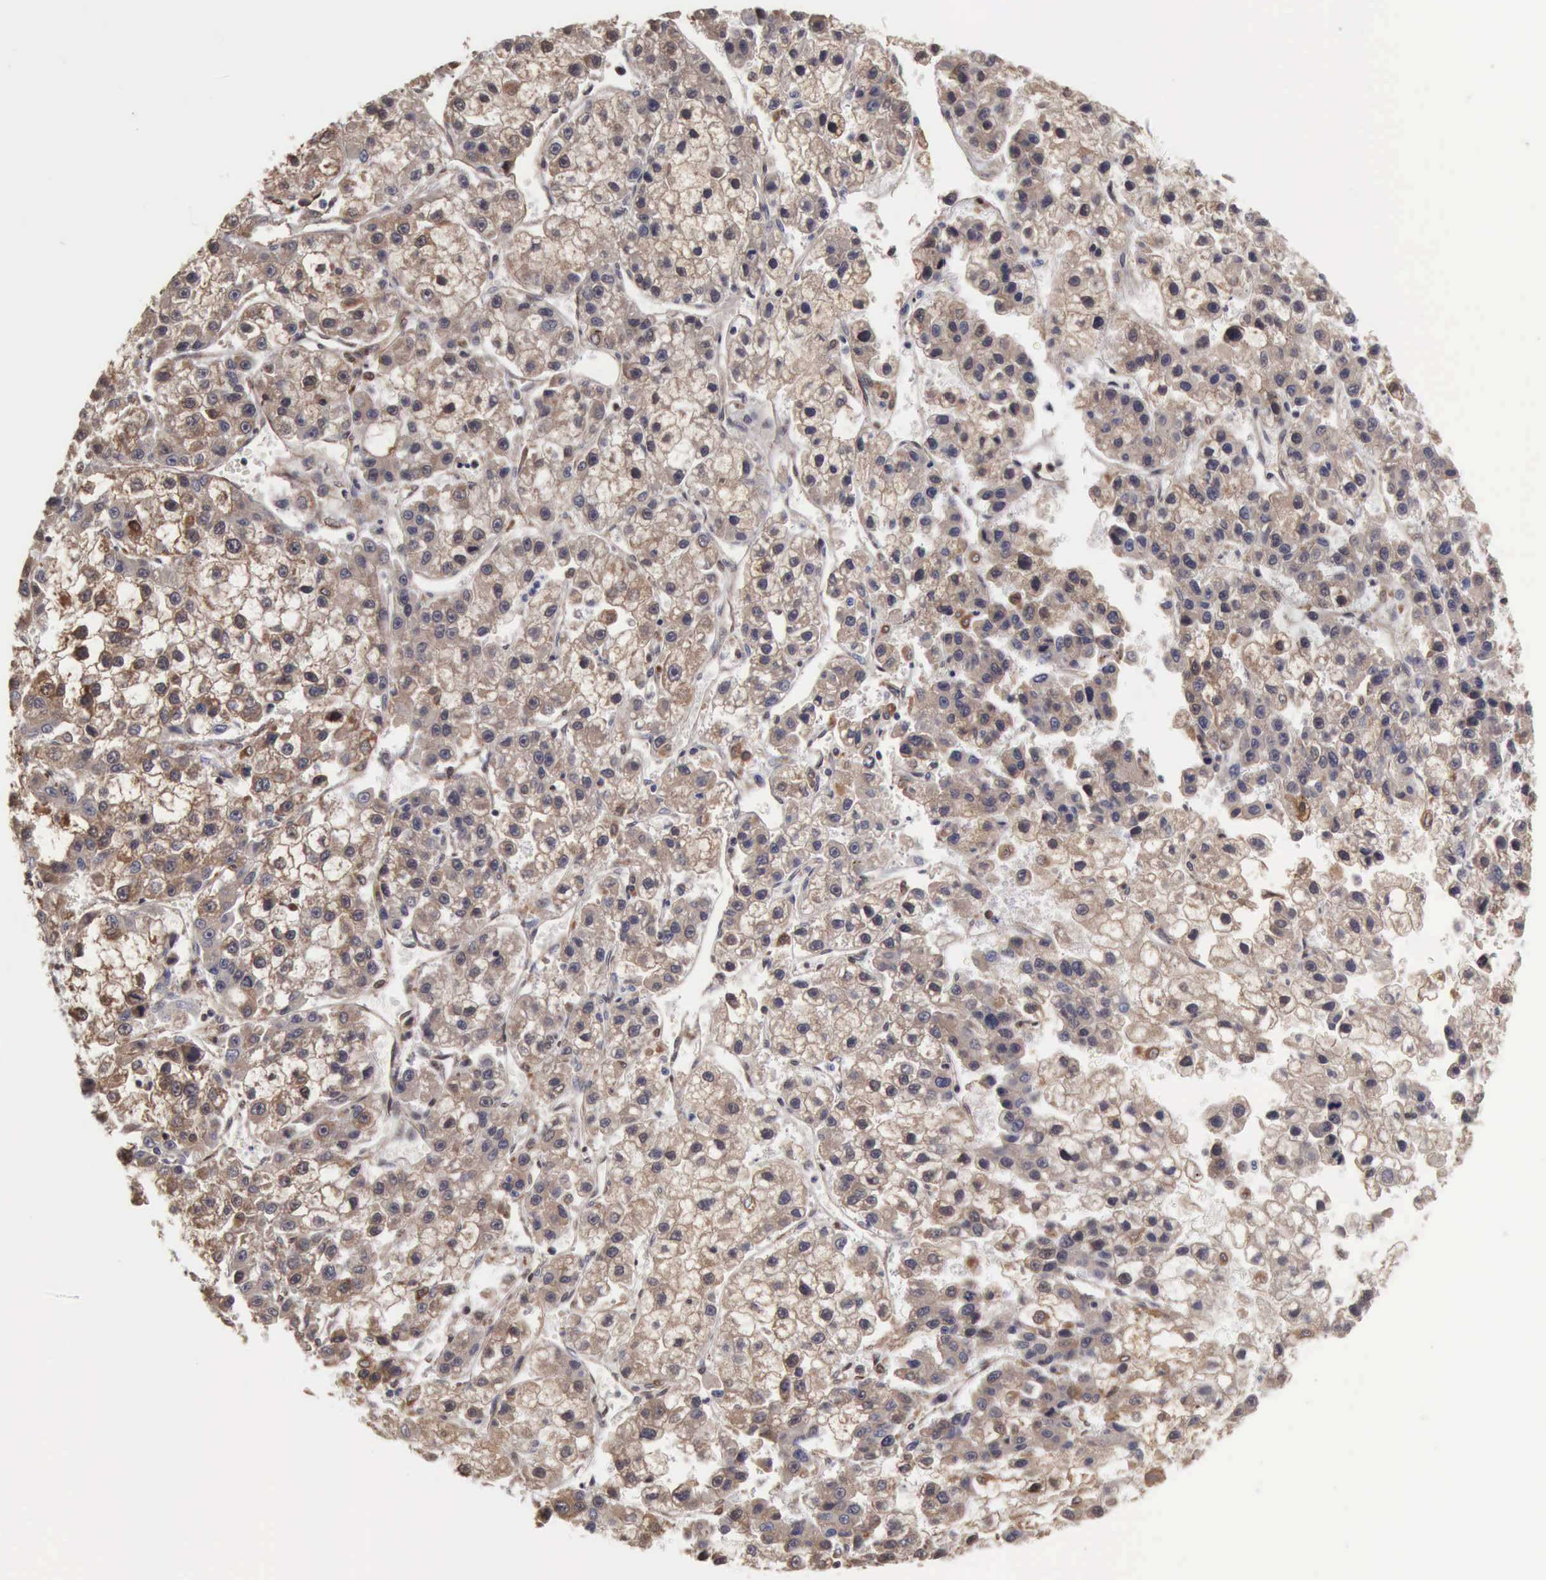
{"staining": {"intensity": "moderate", "quantity": ">75%", "location": "cytoplasmic/membranous"}, "tissue": "liver cancer", "cell_type": "Tumor cells", "image_type": "cancer", "snomed": [{"axis": "morphology", "description": "Carcinoma, Hepatocellular, NOS"}, {"axis": "topography", "description": "Liver"}], "caption": "Immunohistochemistry photomicrograph of hepatocellular carcinoma (liver) stained for a protein (brown), which demonstrates medium levels of moderate cytoplasmic/membranous expression in approximately >75% of tumor cells.", "gene": "APOL2", "patient": {"sex": "female", "age": 66}}